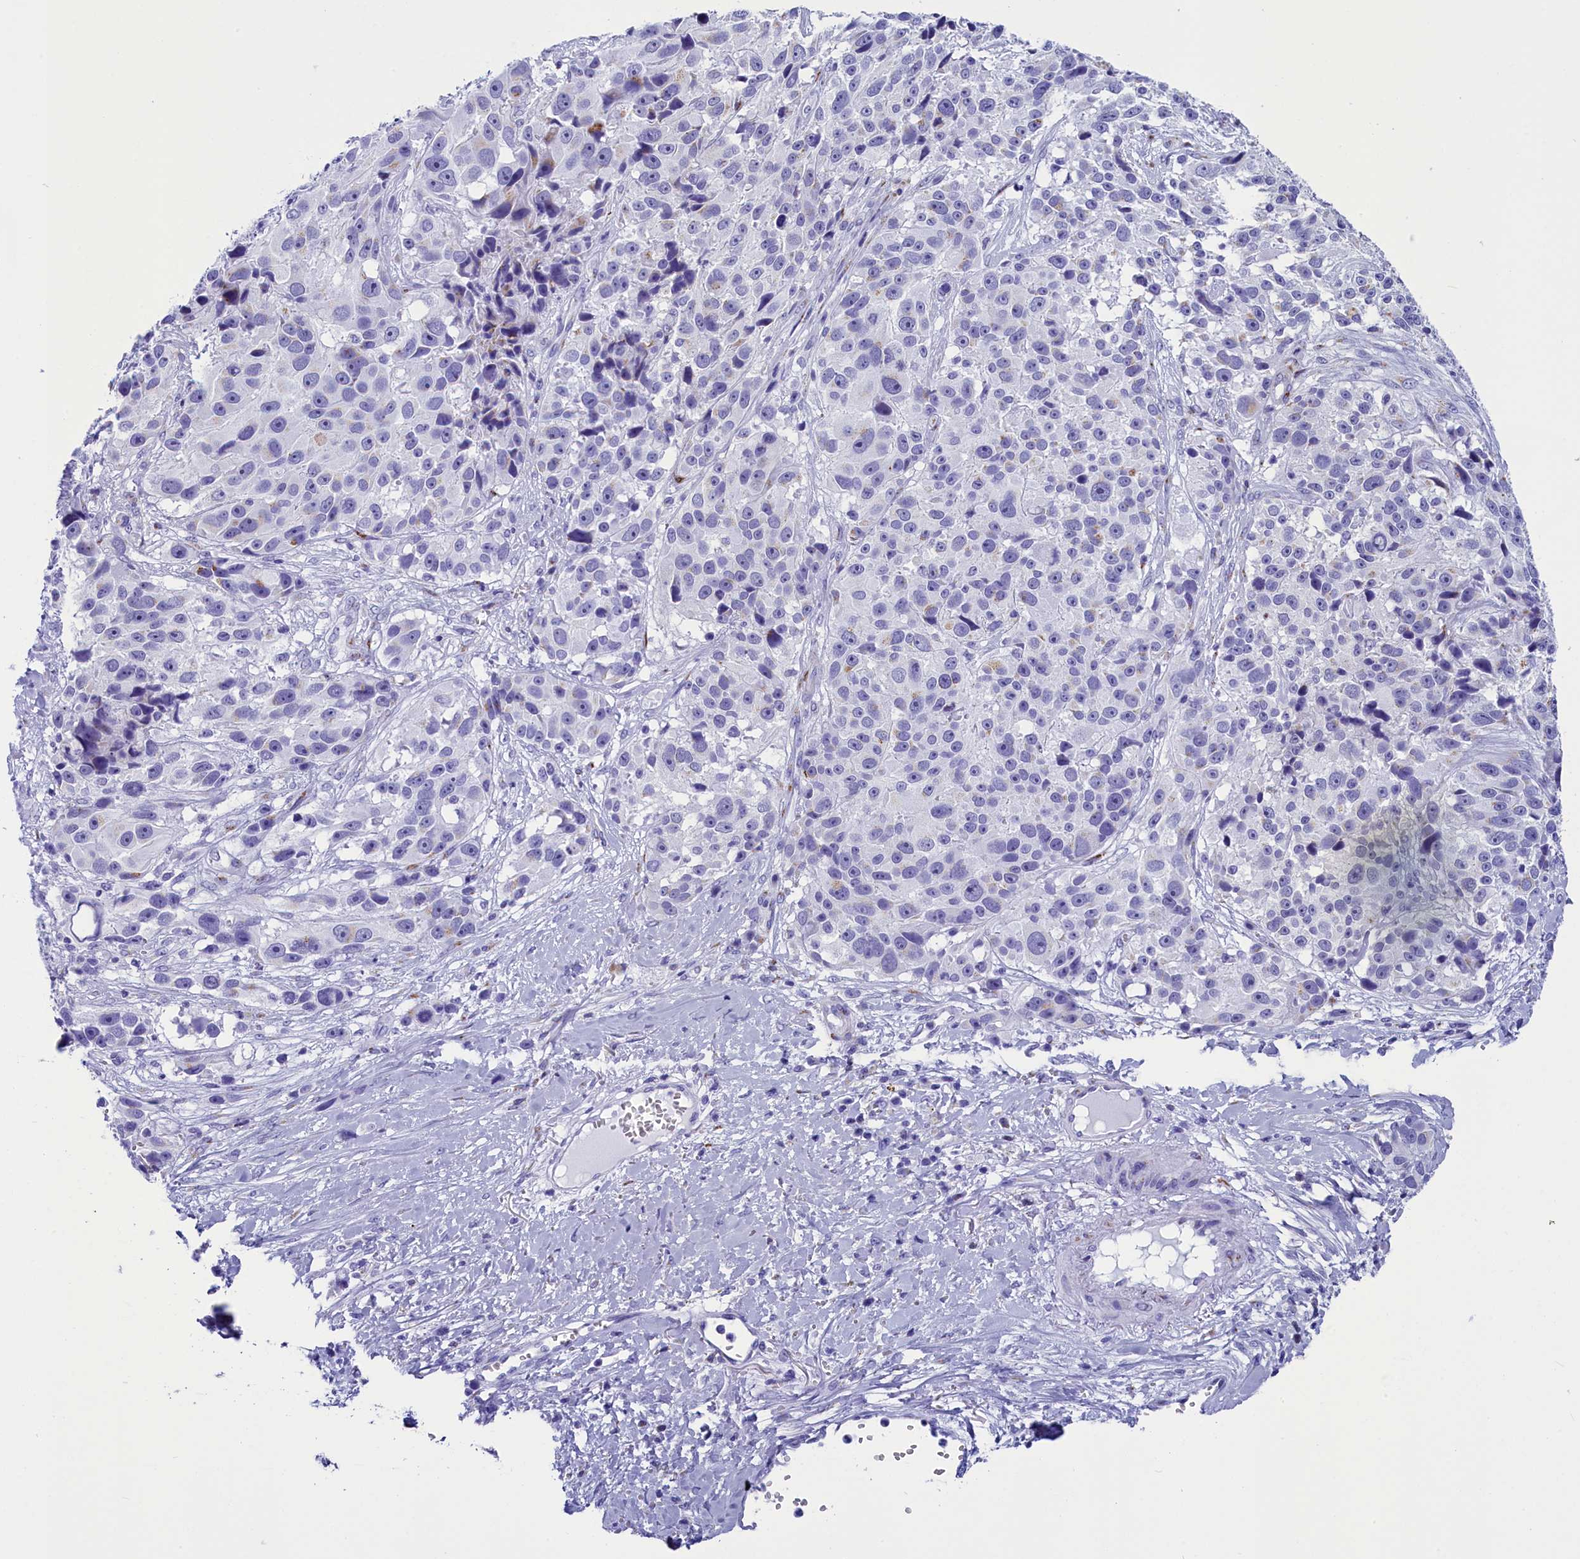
{"staining": {"intensity": "negative", "quantity": "none", "location": "none"}, "tissue": "melanoma", "cell_type": "Tumor cells", "image_type": "cancer", "snomed": [{"axis": "morphology", "description": "Malignant melanoma, NOS"}, {"axis": "topography", "description": "Skin"}], "caption": "The image exhibits no staining of tumor cells in melanoma.", "gene": "AP3B2", "patient": {"sex": "male", "age": 84}}